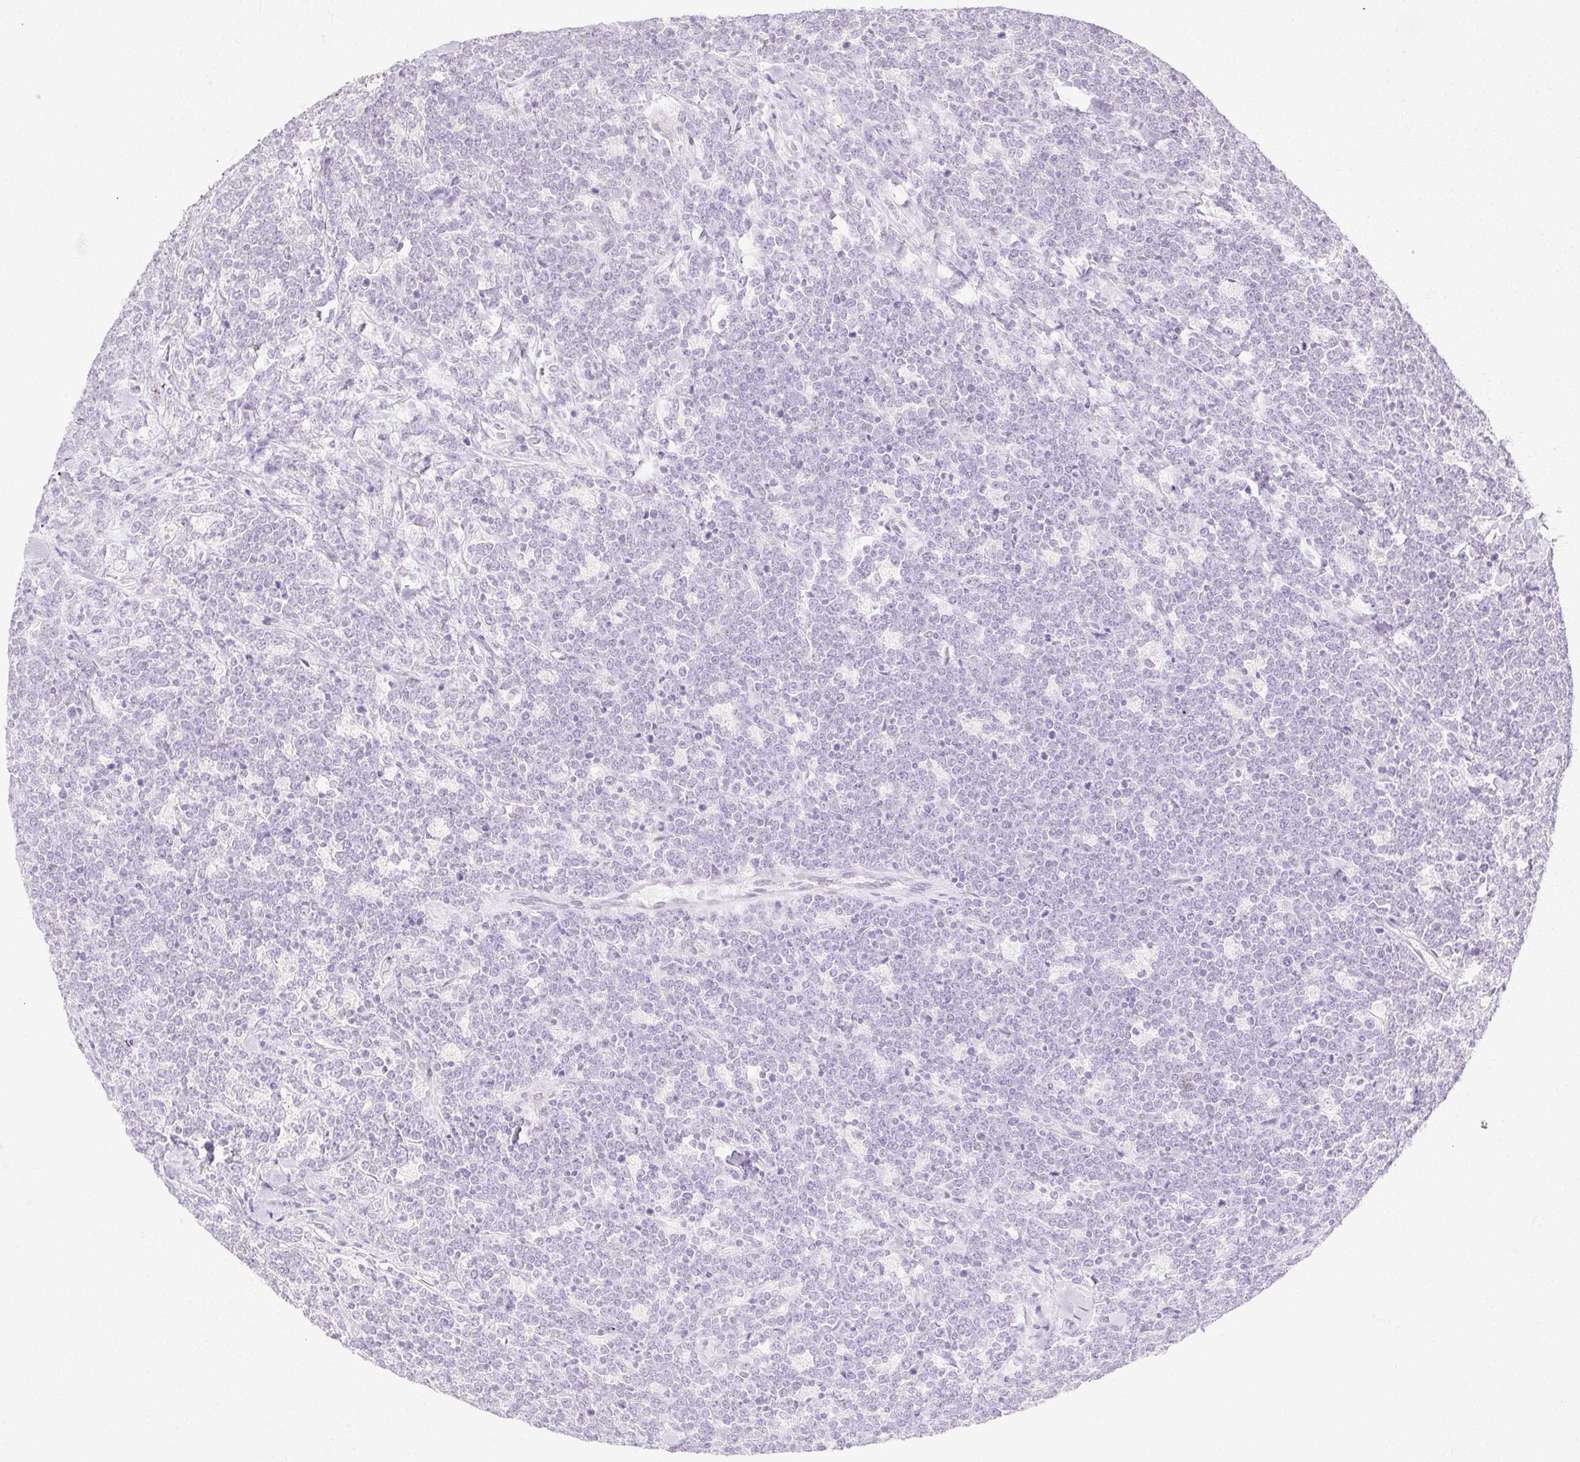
{"staining": {"intensity": "negative", "quantity": "none", "location": "none"}, "tissue": "lymphoma", "cell_type": "Tumor cells", "image_type": "cancer", "snomed": [{"axis": "morphology", "description": "Malignant lymphoma, non-Hodgkin's type, High grade"}, {"axis": "topography", "description": "Small intestine"}], "caption": "IHC image of neoplastic tissue: human malignant lymphoma, non-Hodgkin's type (high-grade) stained with DAB demonstrates no significant protein staining in tumor cells.", "gene": "C3orf49", "patient": {"sex": "male", "age": 8}}